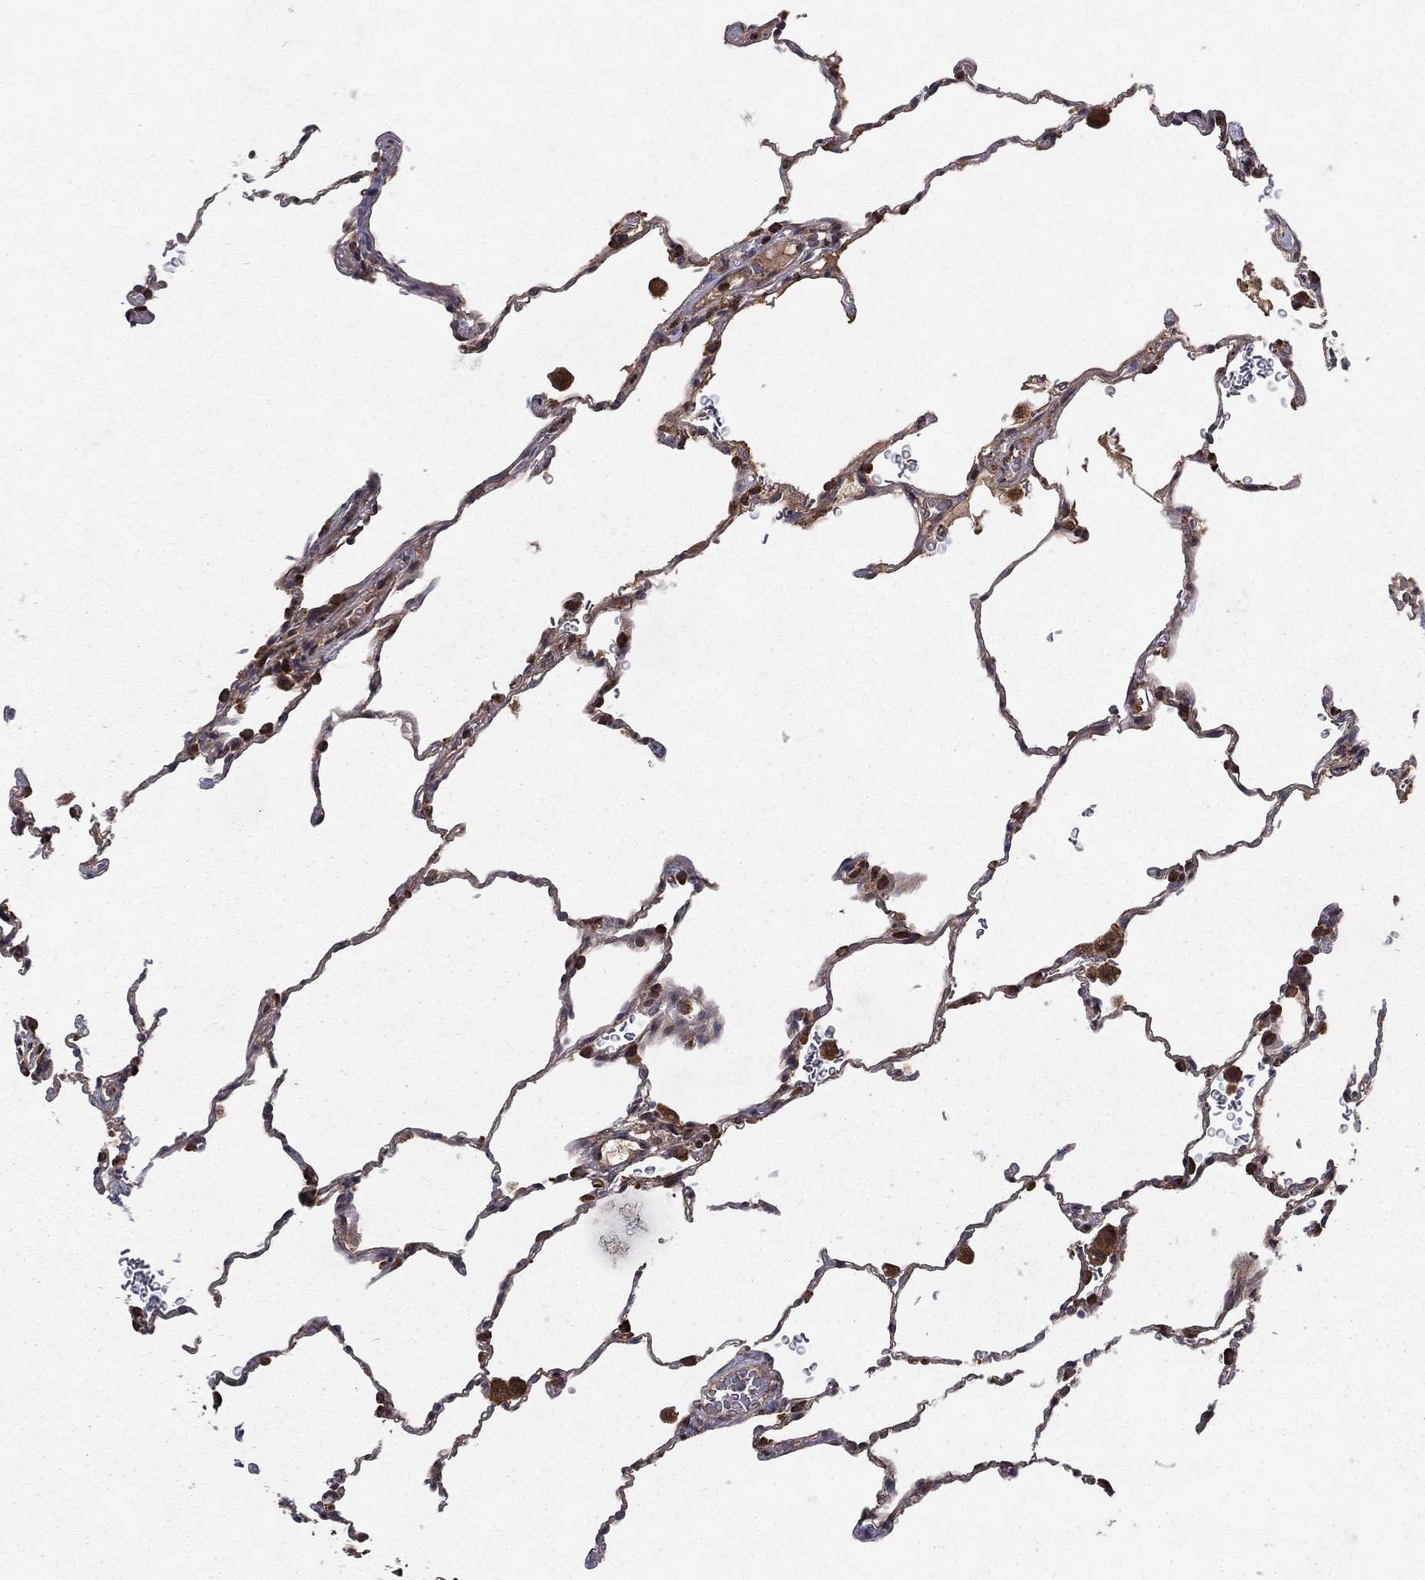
{"staining": {"intensity": "negative", "quantity": "none", "location": "none"}, "tissue": "lung", "cell_type": "Alveolar cells", "image_type": "normal", "snomed": [{"axis": "morphology", "description": "Normal tissue, NOS"}, {"axis": "morphology", "description": "Adenocarcinoma, metastatic, NOS"}, {"axis": "topography", "description": "Lung"}], "caption": "Immunohistochemical staining of normal human lung shows no significant expression in alveolar cells.", "gene": "BABAM2", "patient": {"sex": "male", "age": 45}}